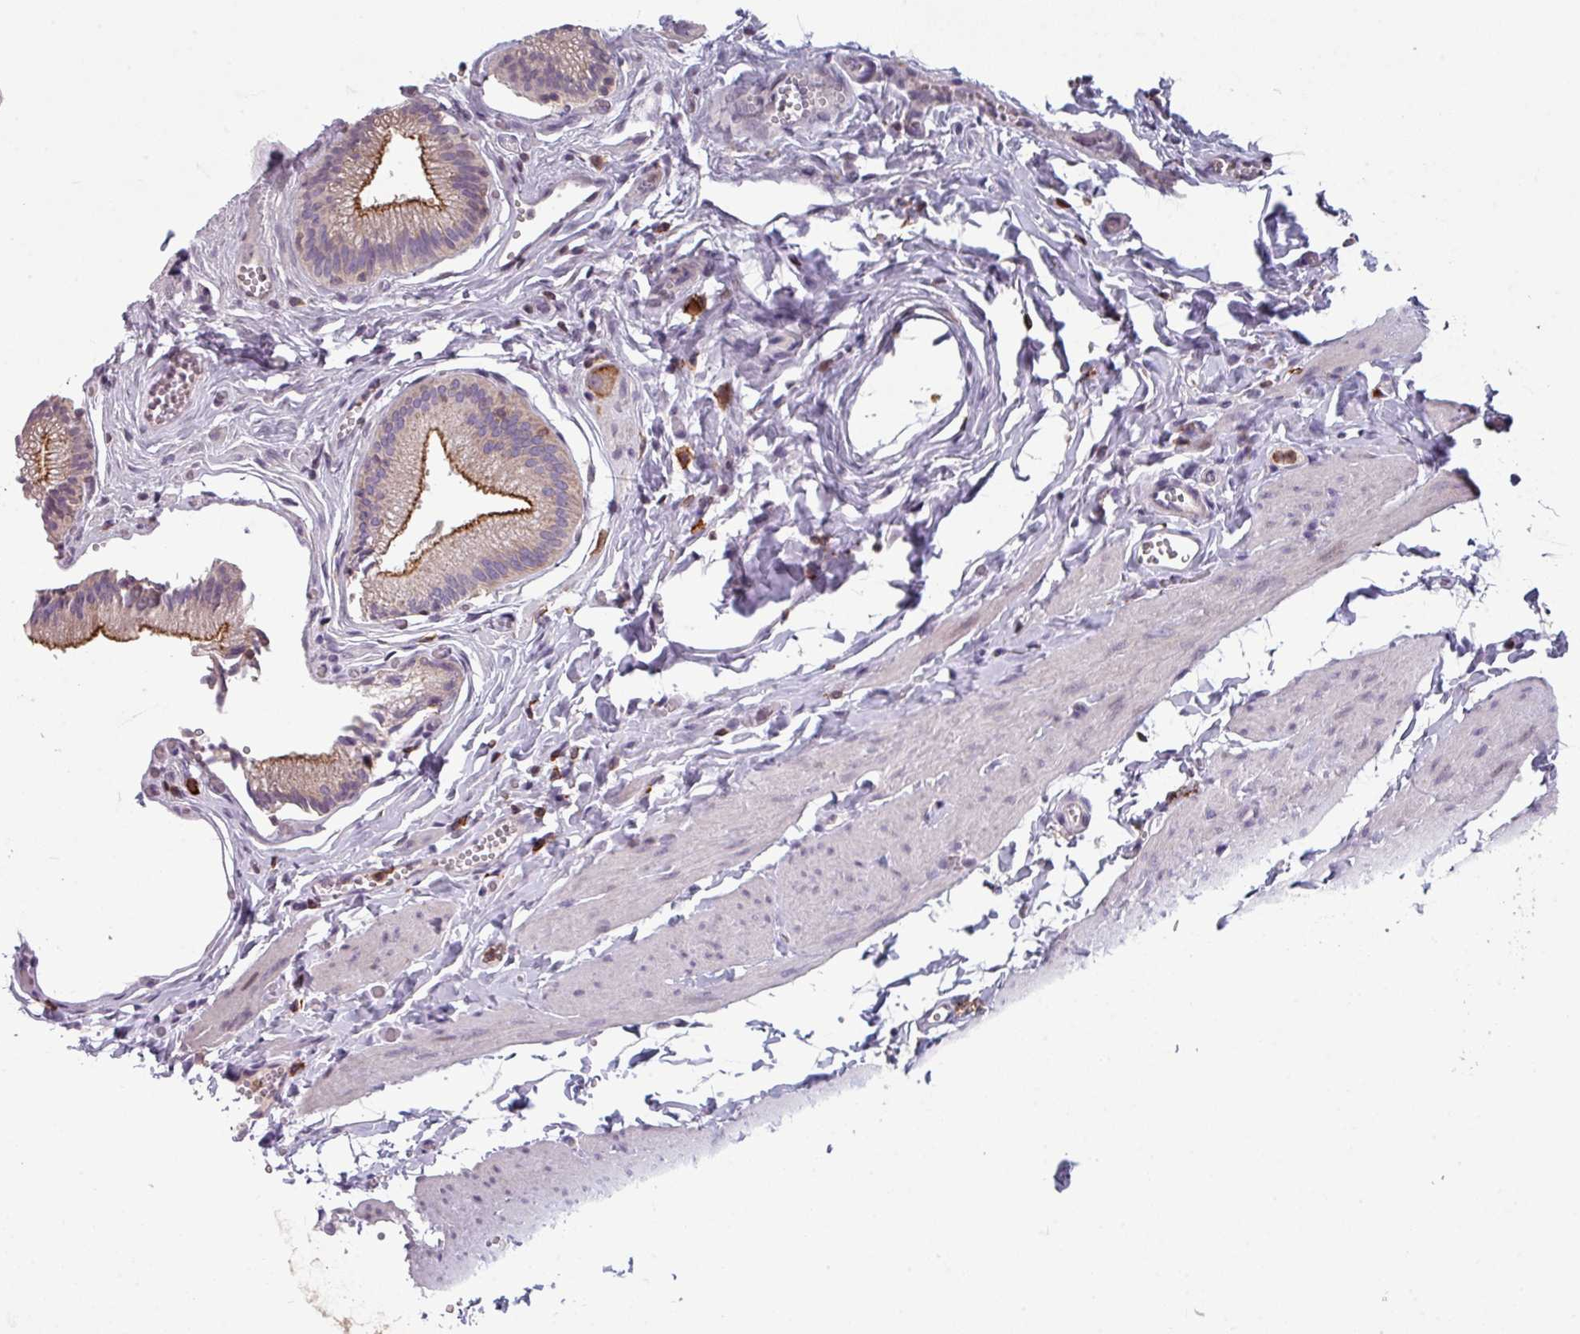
{"staining": {"intensity": "moderate", "quantity": ">75%", "location": "cytoplasmic/membranous"}, "tissue": "gallbladder", "cell_type": "Glandular cells", "image_type": "normal", "snomed": [{"axis": "morphology", "description": "Normal tissue, NOS"}, {"axis": "topography", "description": "Gallbladder"}, {"axis": "topography", "description": "Peripheral nerve tissue"}], "caption": "Immunohistochemistry (DAB) staining of normal human gallbladder exhibits moderate cytoplasmic/membranous protein expression in about >75% of glandular cells.", "gene": "NEDD9", "patient": {"sex": "male", "age": 17}}